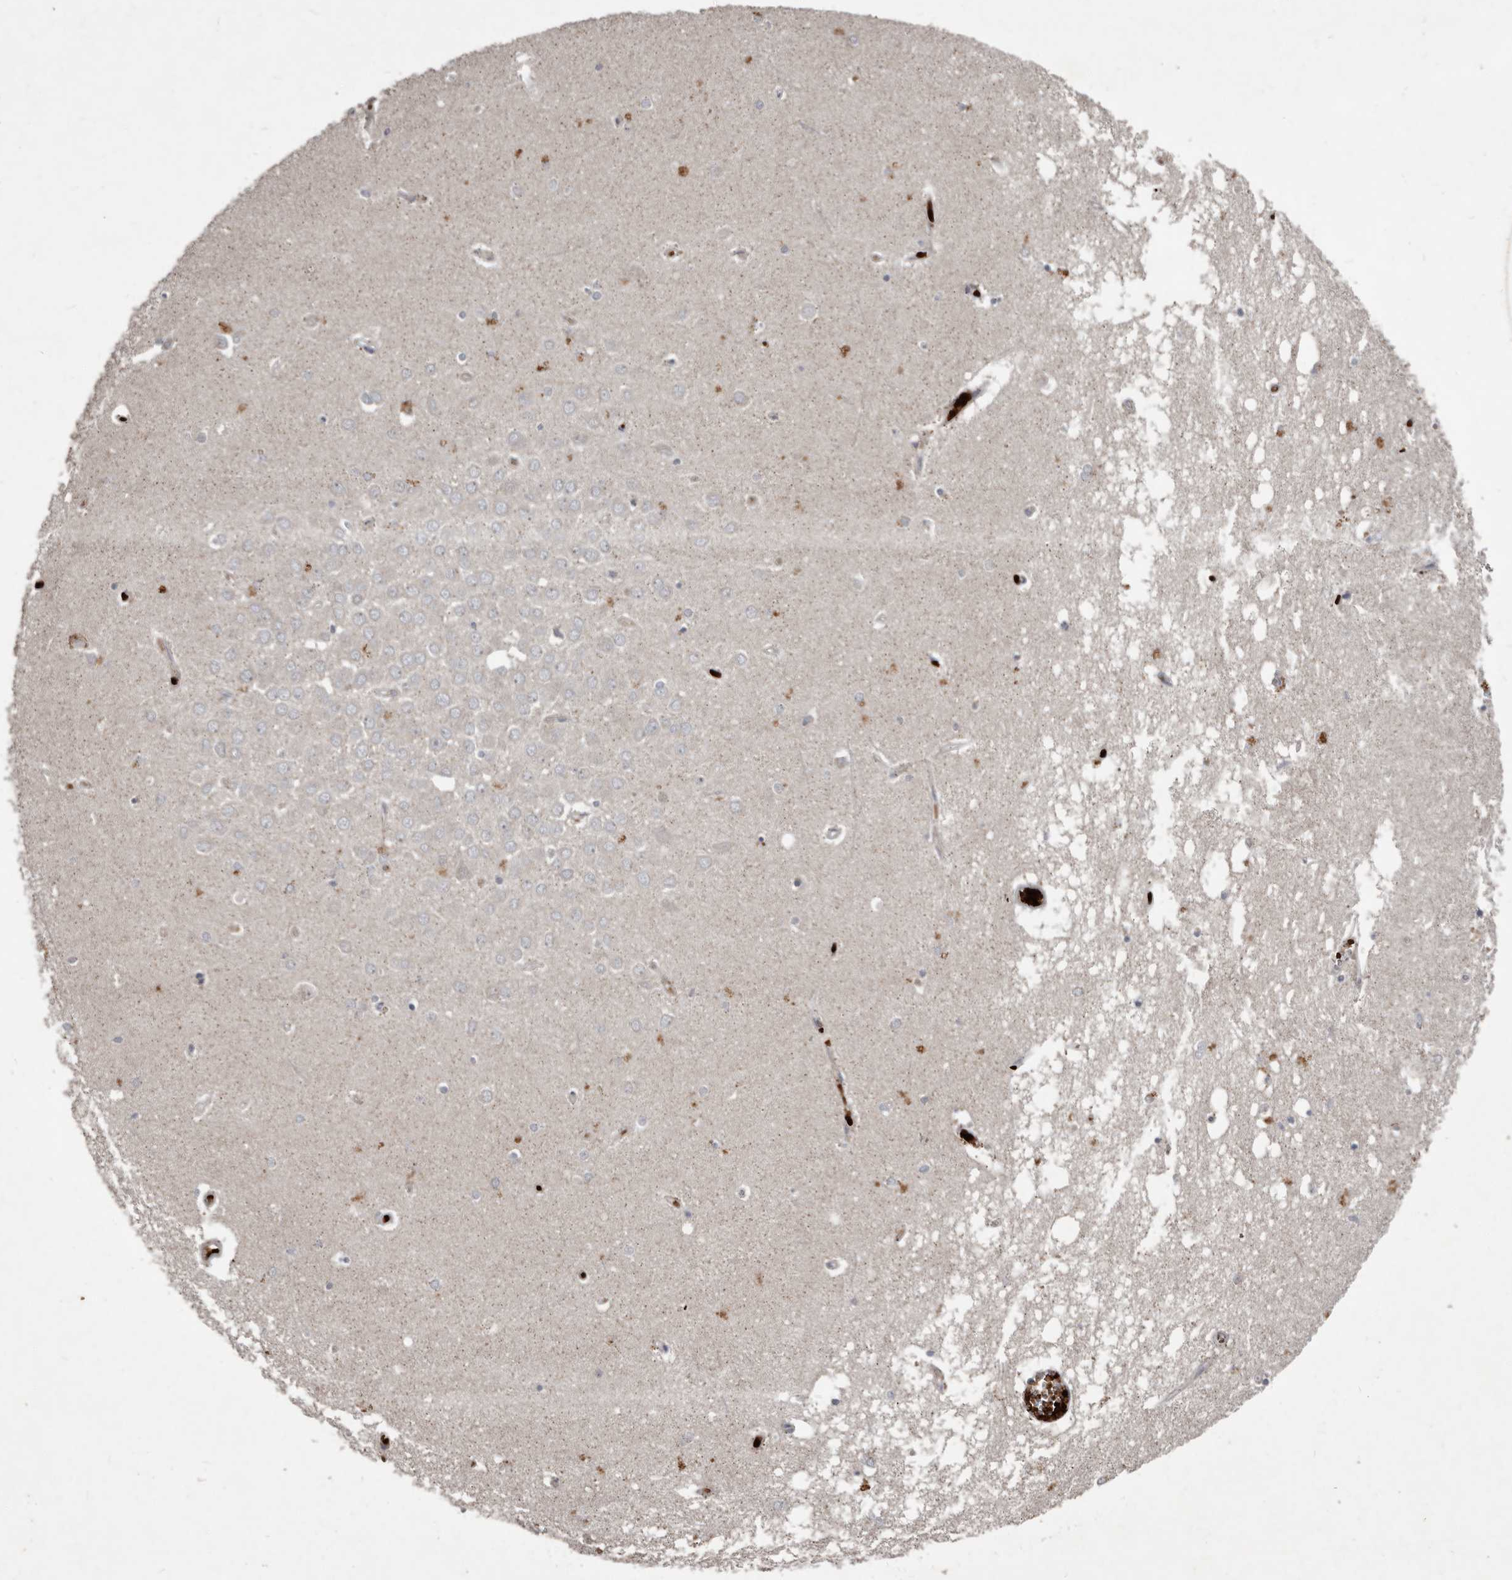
{"staining": {"intensity": "weak", "quantity": "<25%", "location": "cytoplasmic/membranous"}, "tissue": "hippocampus", "cell_type": "Glial cells", "image_type": "normal", "snomed": [{"axis": "morphology", "description": "Normal tissue, NOS"}, {"axis": "topography", "description": "Hippocampus"}], "caption": "High power microscopy micrograph of an immunohistochemistry image of unremarkable hippocampus, revealing no significant expression in glial cells.", "gene": "FBXO31", "patient": {"sex": "male", "age": 70}}